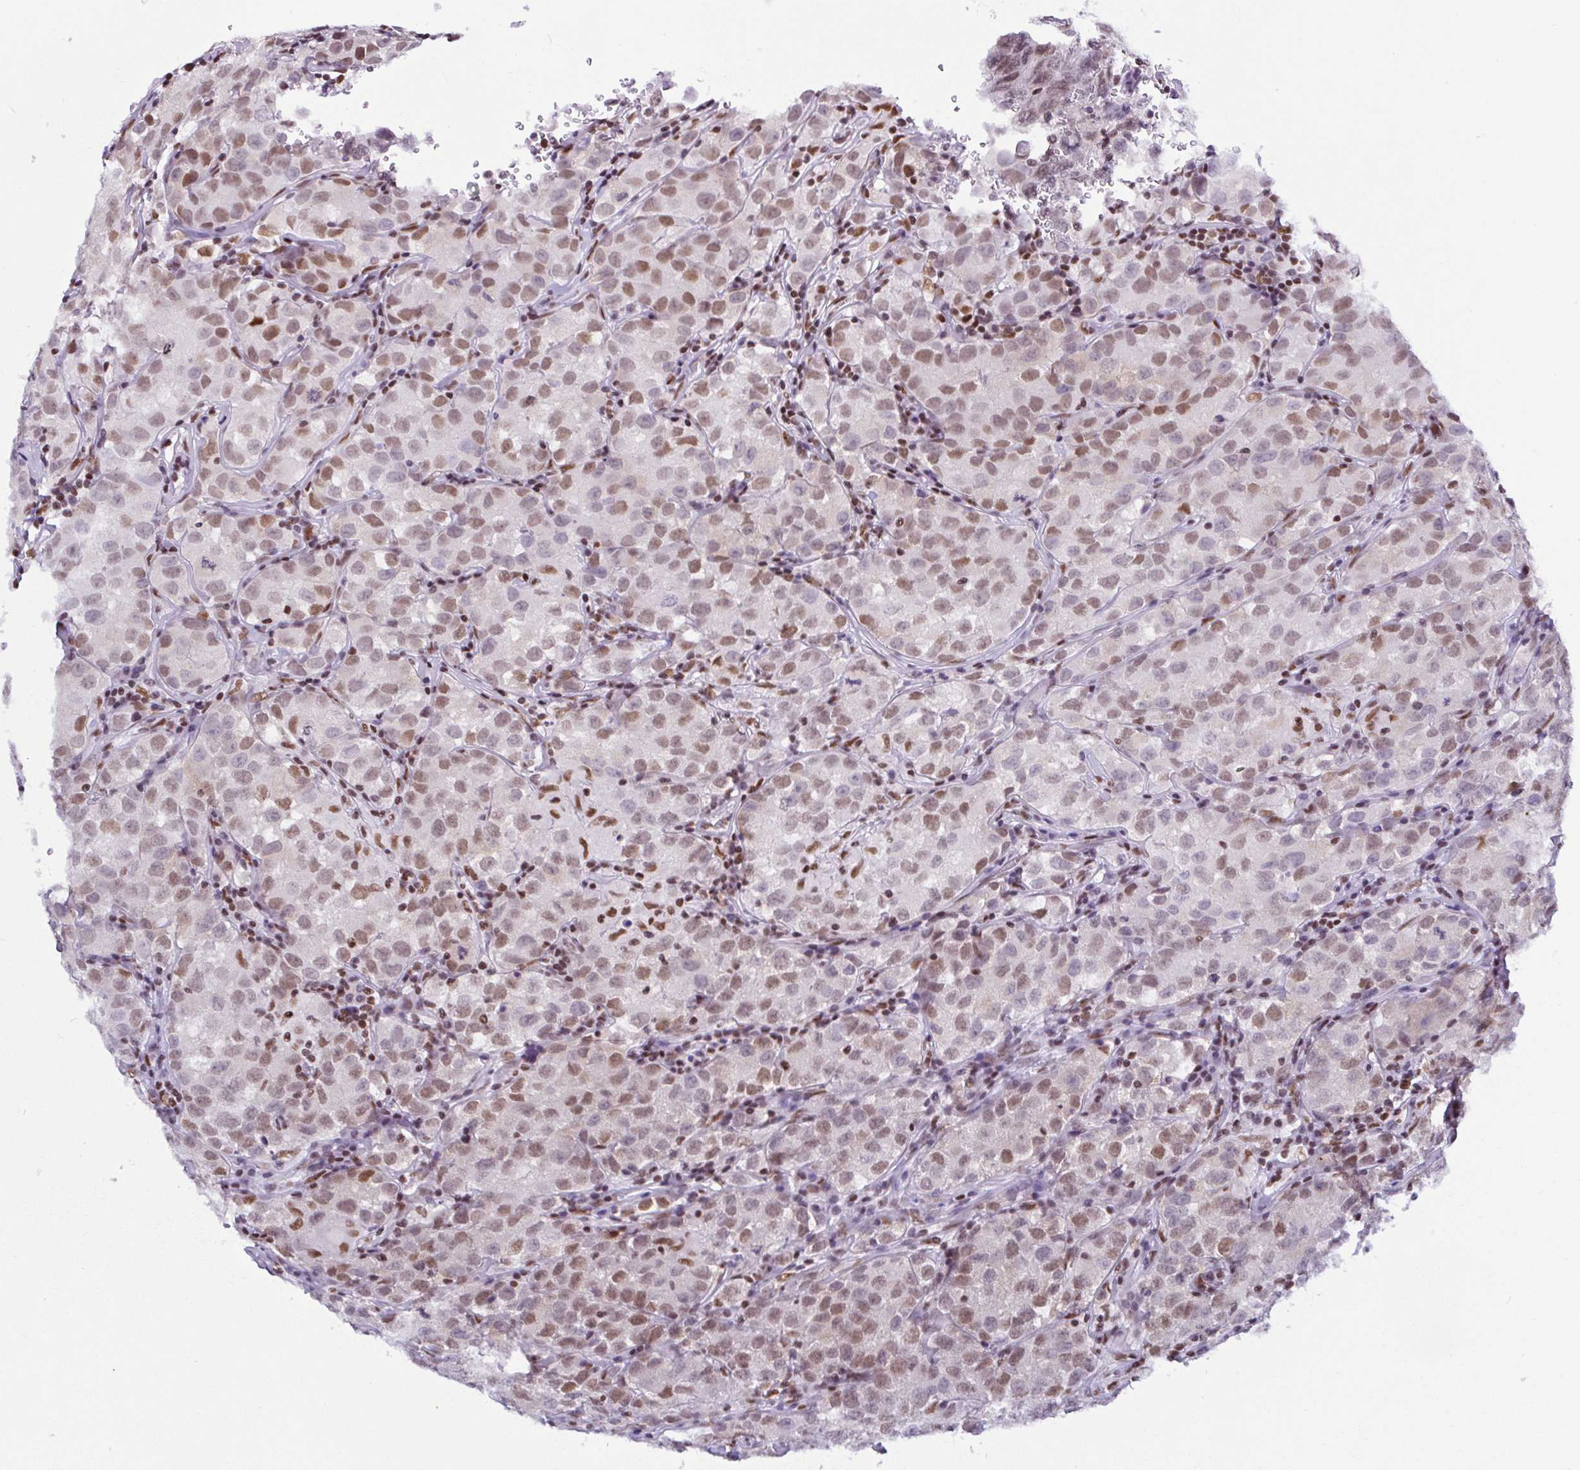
{"staining": {"intensity": "moderate", "quantity": "25%-75%", "location": "nuclear"}, "tissue": "testis cancer", "cell_type": "Tumor cells", "image_type": "cancer", "snomed": [{"axis": "morphology", "description": "Seminoma, NOS"}, {"axis": "morphology", "description": "Carcinoma, Embryonal, NOS"}, {"axis": "topography", "description": "Testis"}], "caption": "Immunohistochemical staining of human testis seminoma reveals moderate nuclear protein positivity in approximately 25%-75% of tumor cells.", "gene": "DR1", "patient": {"sex": "male", "age": 43}}